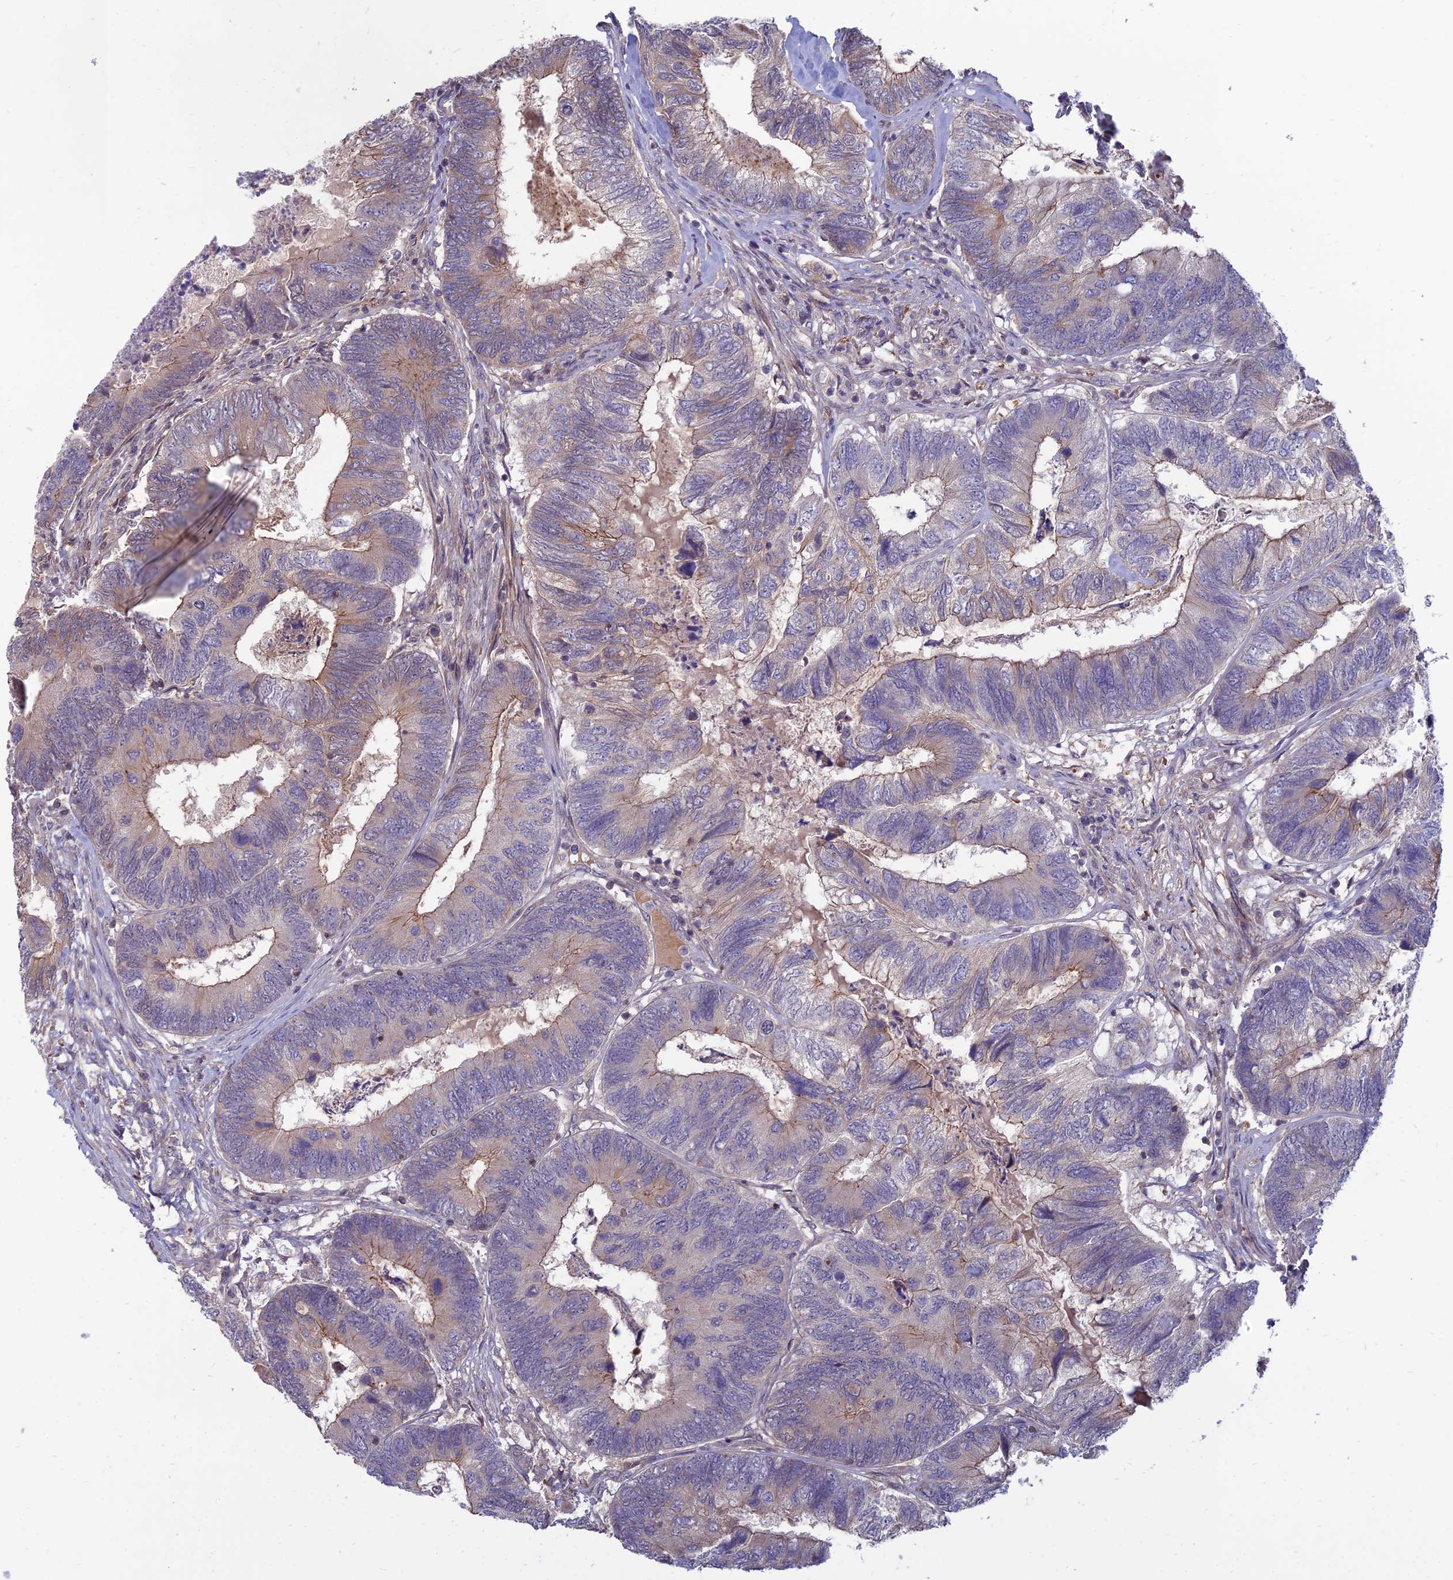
{"staining": {"intensity": "moderate", "quantity": "<25%", "location": "cytoplasmic/membranous"}, "tissue": "colorectal cancer", "cell_type": "Tumor cells", "image_type": "cancer", "snomed": [{"axis": "morphology", "description": "Adenocarcinoma, NOS"}, {"axis": "topography", "description": "Colon"}], "caption": "This image shows immunohistochemistry staining of colorectal cancer, with low moderate cytoplasmic/membranous expression in about <25% of tumor cells.", "gene": "OPA3", "patient": {"sex": "female", "age": 67}}